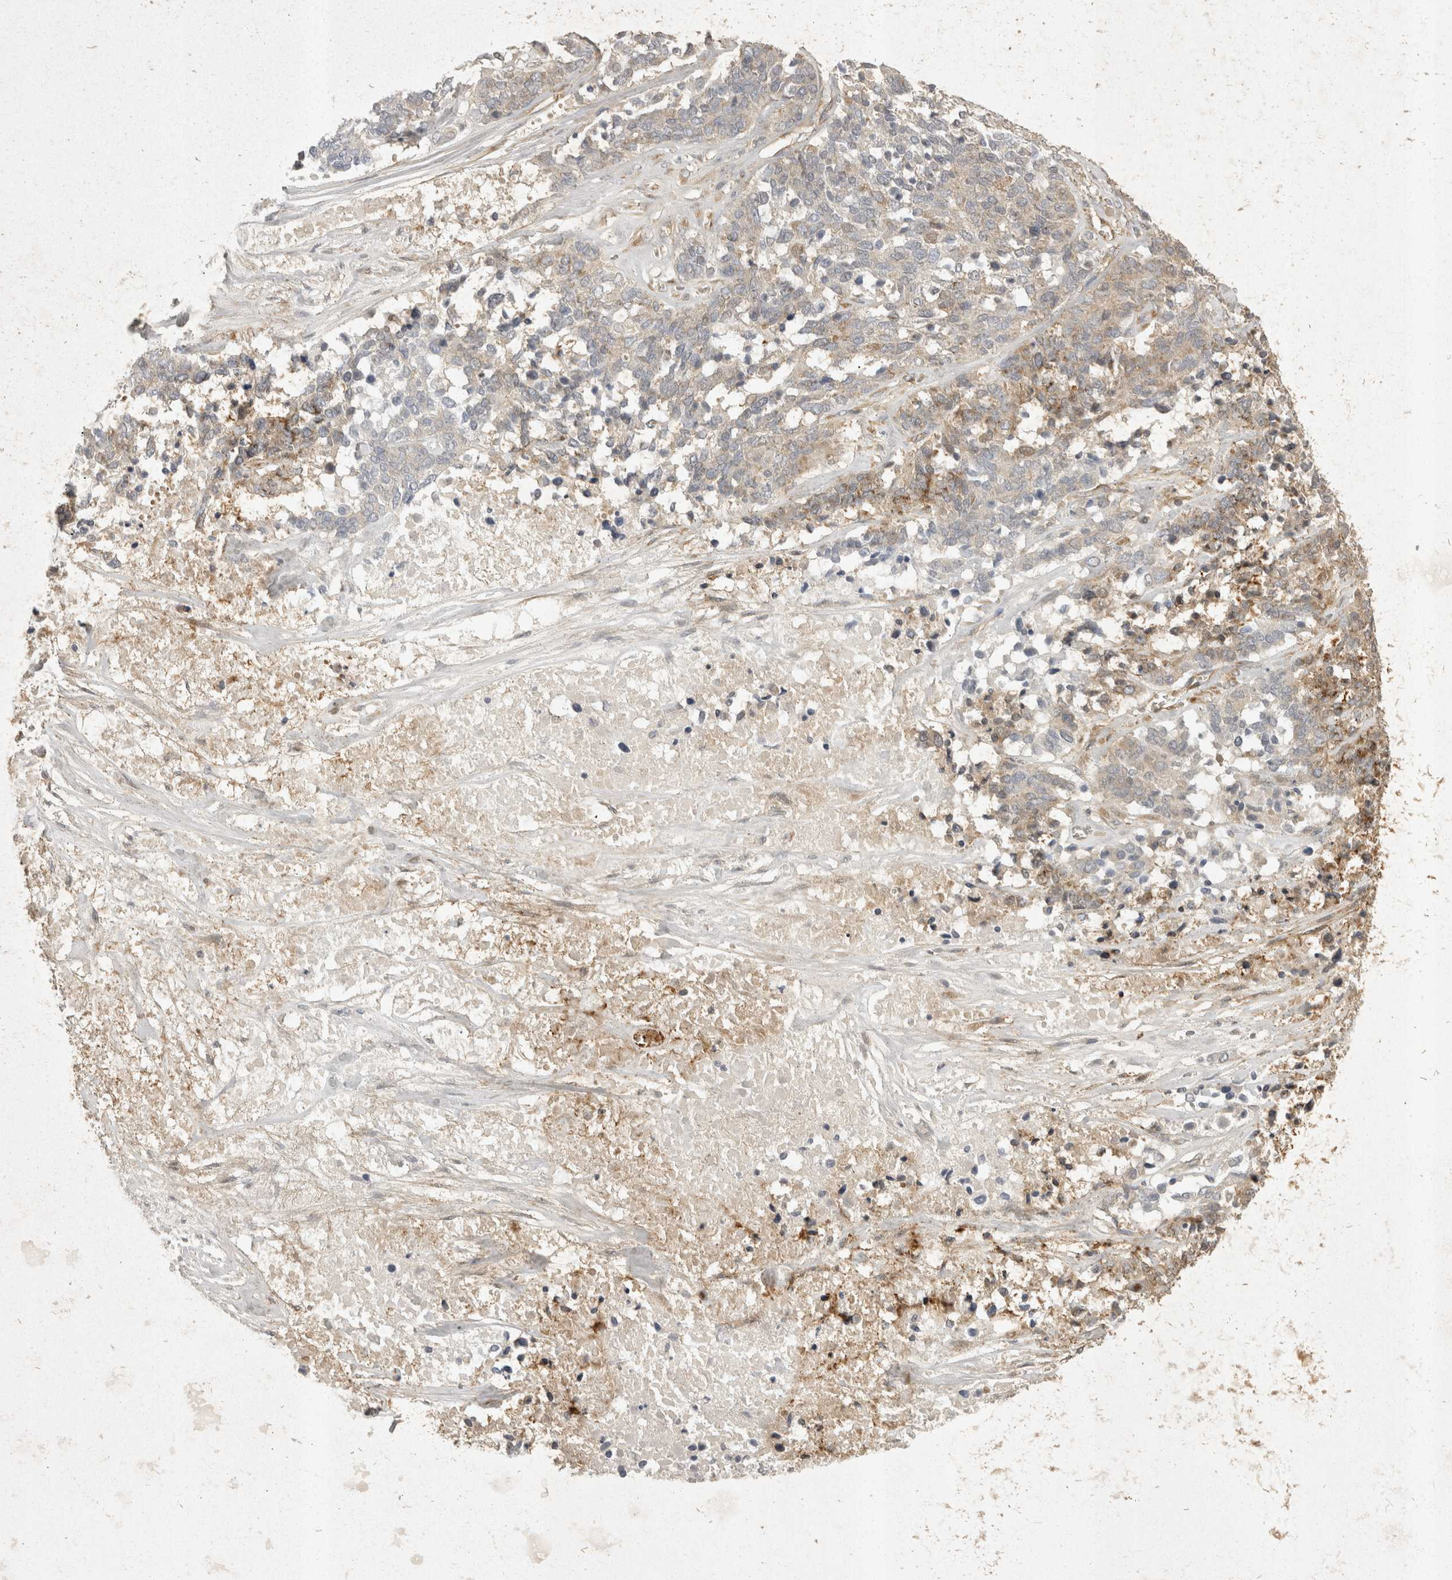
{"staining": {"intensity": "weak", "quantity": "<25%", "location": "cytoplasmic/membranous"}, "tissue": "ovarian cancer", "cell_type": "Tumor cells", "image_type": "cancer", "snomed": [{"axis": "morphology", "description": "Cystadenocarcinoma, serous, NOS"}, {"axis": "topography", "description": "Ovary"}], "caption": "IHC of human serous cystadenocarcinoma (ovarian) demonstrates no positivity in tumor cells. (Stains: DAB IHC with hematoxylin counter stain, Microscopy: brightfield microscopy at high magnification).", "gene": "EIF4G3", "patient": {"sex": "female", "age": 44}}